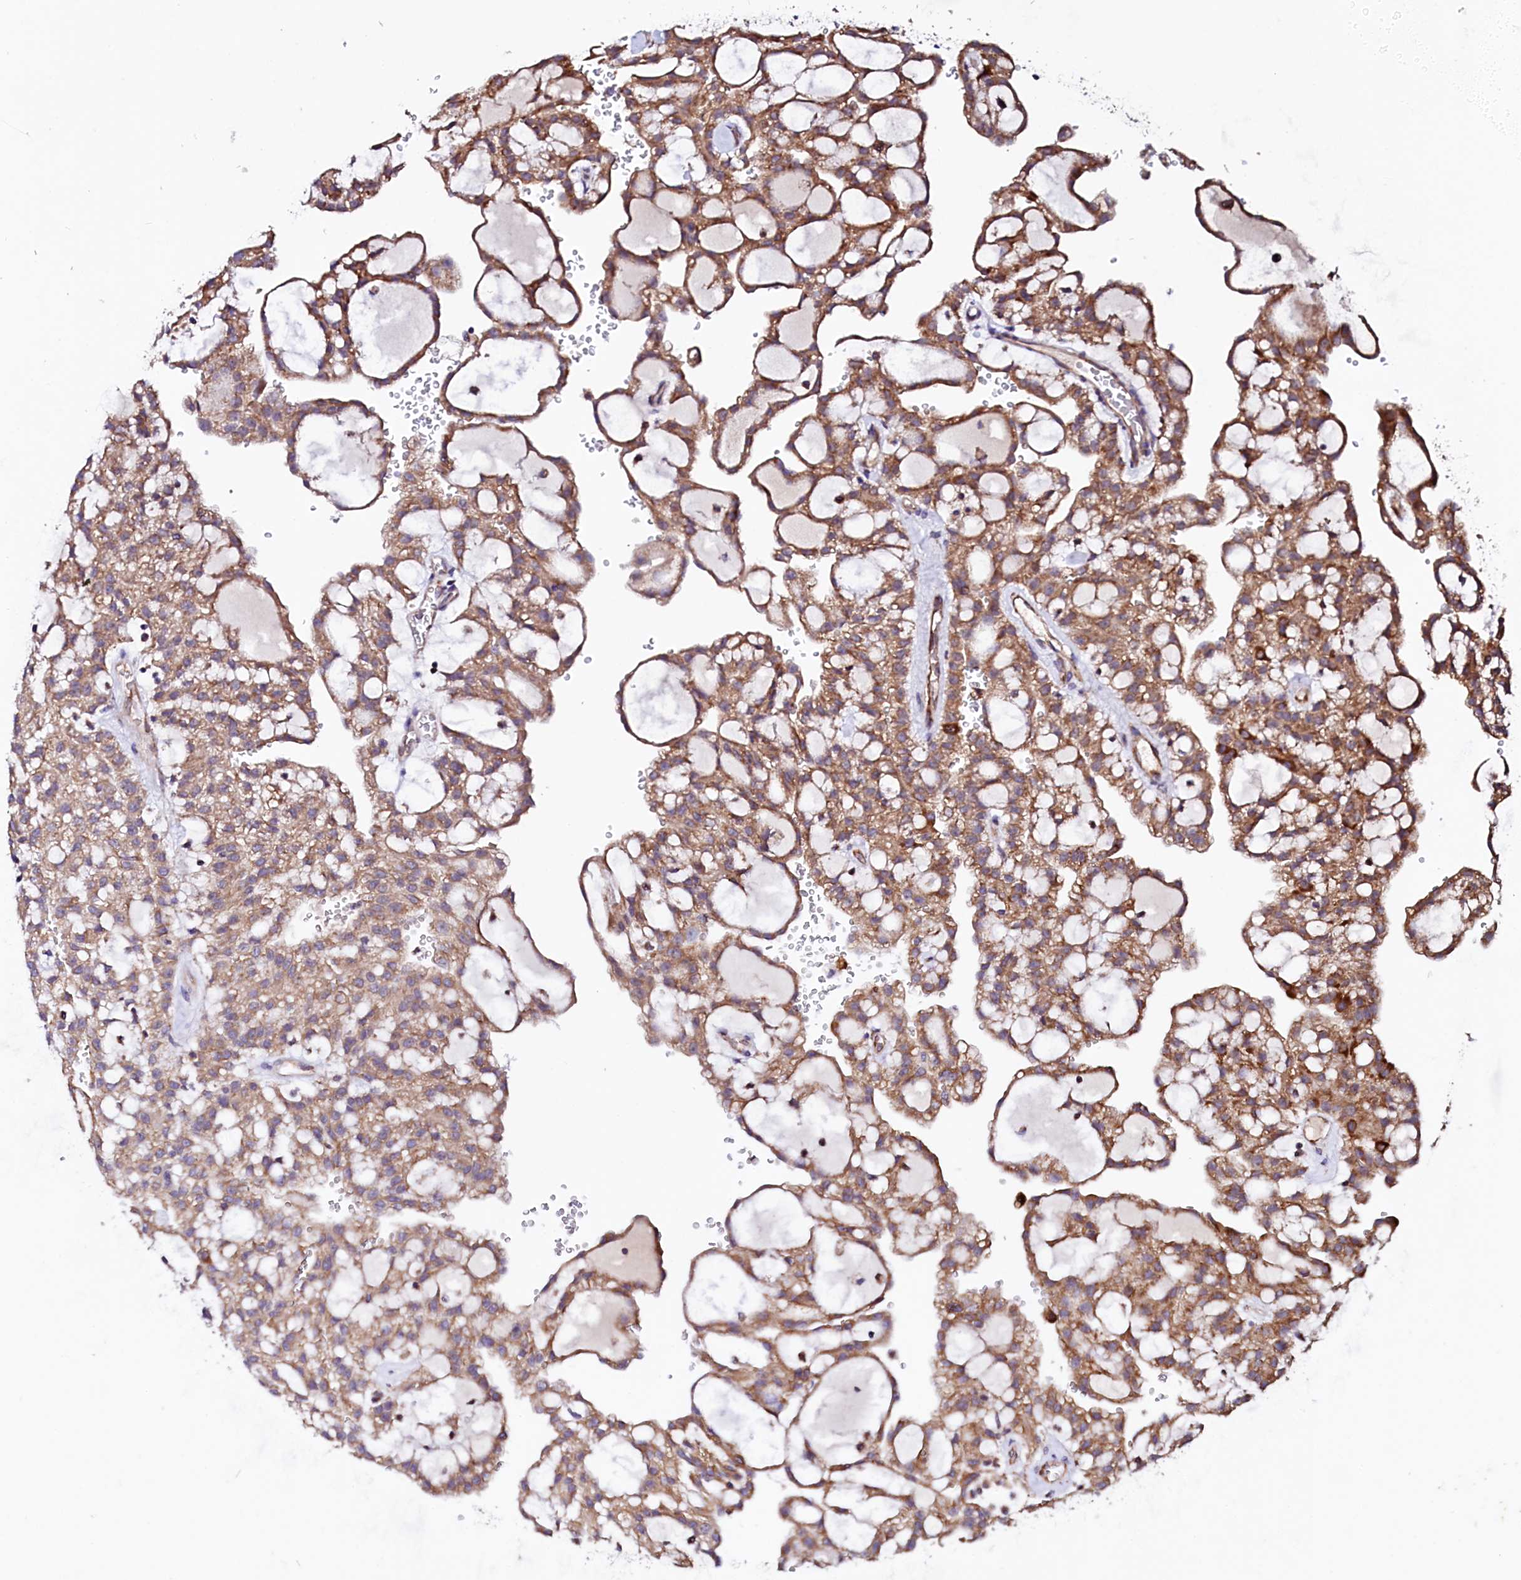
{"staining": {"intensity": "moderate", "quantity": ">75%", "location": "cytoplasmic/membranous"}, "tissue": "renal cancer", "cell_type": "Tumor cells", "image_type": "cancer", "snomed": [{"axis": "morphology", "description": "Adenocarcinoma, NOS"}, {"axis": "topography", "description": "Kidney"}], "caption": "This image exhibits immunohistochemistry (IHC) staining of human renal adenocarcinoma, with medium moderate cytoplasmic/membranous expression in approximately >75% of tumor cells.", "gene": "UBE3C", "patient": {"sex": "male", "age": 63}}